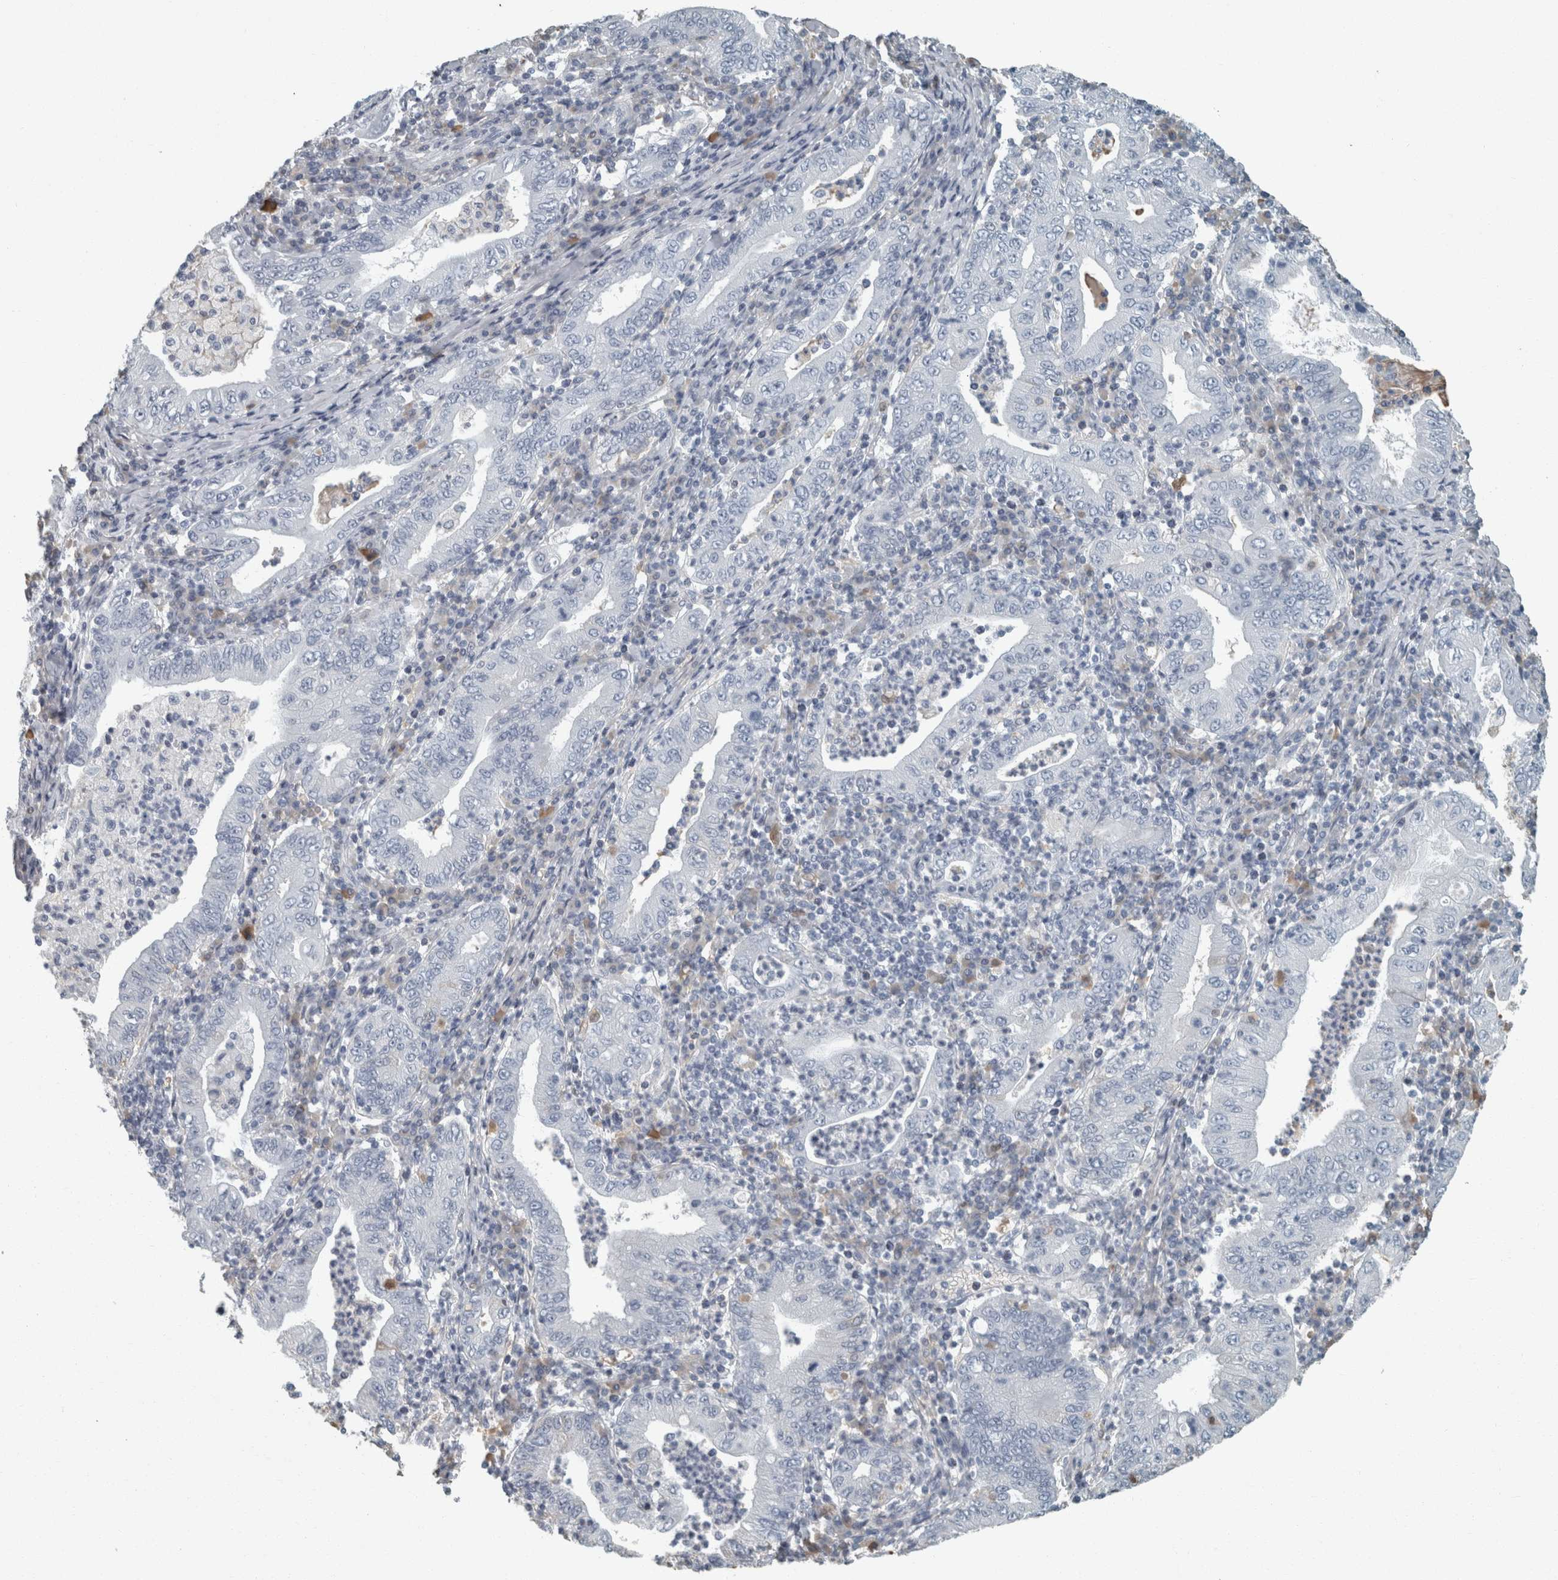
{"staining": {"intensity": "negative", "quantity": "none", "location": "none"}, "tissue": "stomach cancer", "cell_type": "Tumor cells", "image_type": "cancer", "snomed": [{"axis": "morphology", "description": "Normal tissue, NOS"}, {"axis": "morphology", "description": "Adenocarcinoma, NOS"}, {"axis": "topography", "description": "Esophagus"}, {"axis": "topography", "description": "Stomach, upper"}, {"axis": "topography", "description": "Peripheral nerve tissue"}], "caption": "A micrograph of human adenocarcinoma (stomach) is negative for staining in tumor cells. (Stains: DAB immunohistochemistry (IHC) with hematoxylin counter stain, Microscopy: brightfield microscopy at high magnification).", "gene": "CHL1", "patient": {"sex": "male", "age": 62}}